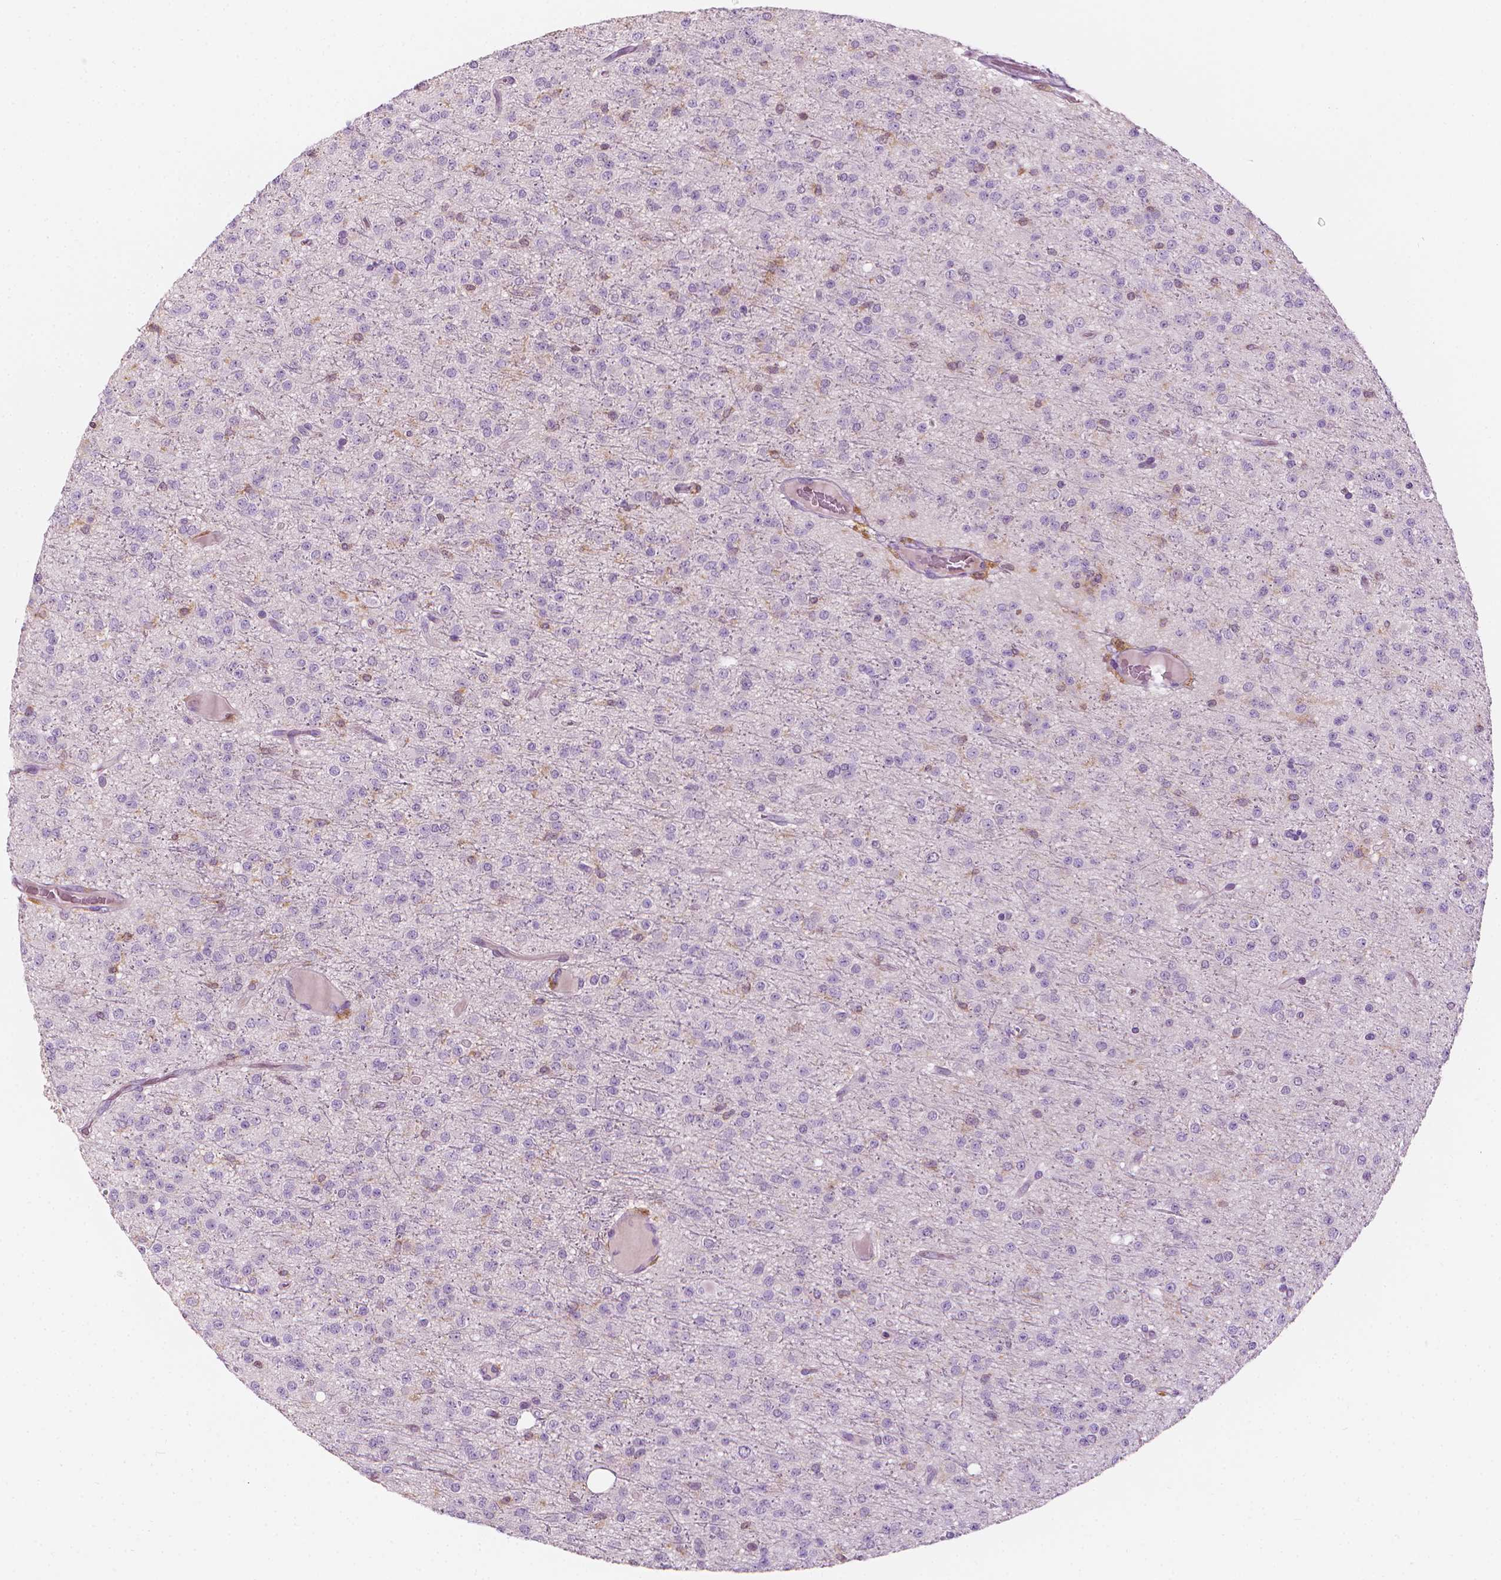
{"staining": {"intensity": "negative", "quantity": "none", "location": "none"}, "tissue": "glioma", "cell_type": "Tumor cells", "image_type": "cancer", "snomed": [{"axis": "morphology", "description": "Glioma, malignant, Low grade"}, {"axis": "topography", "description": "Brain"}], "caption": "Protein analysis of glioma exhibits no significant expression in tumor cells.", "gene": "SHMT1", "patient": {"sex": "male", "age": 27}}